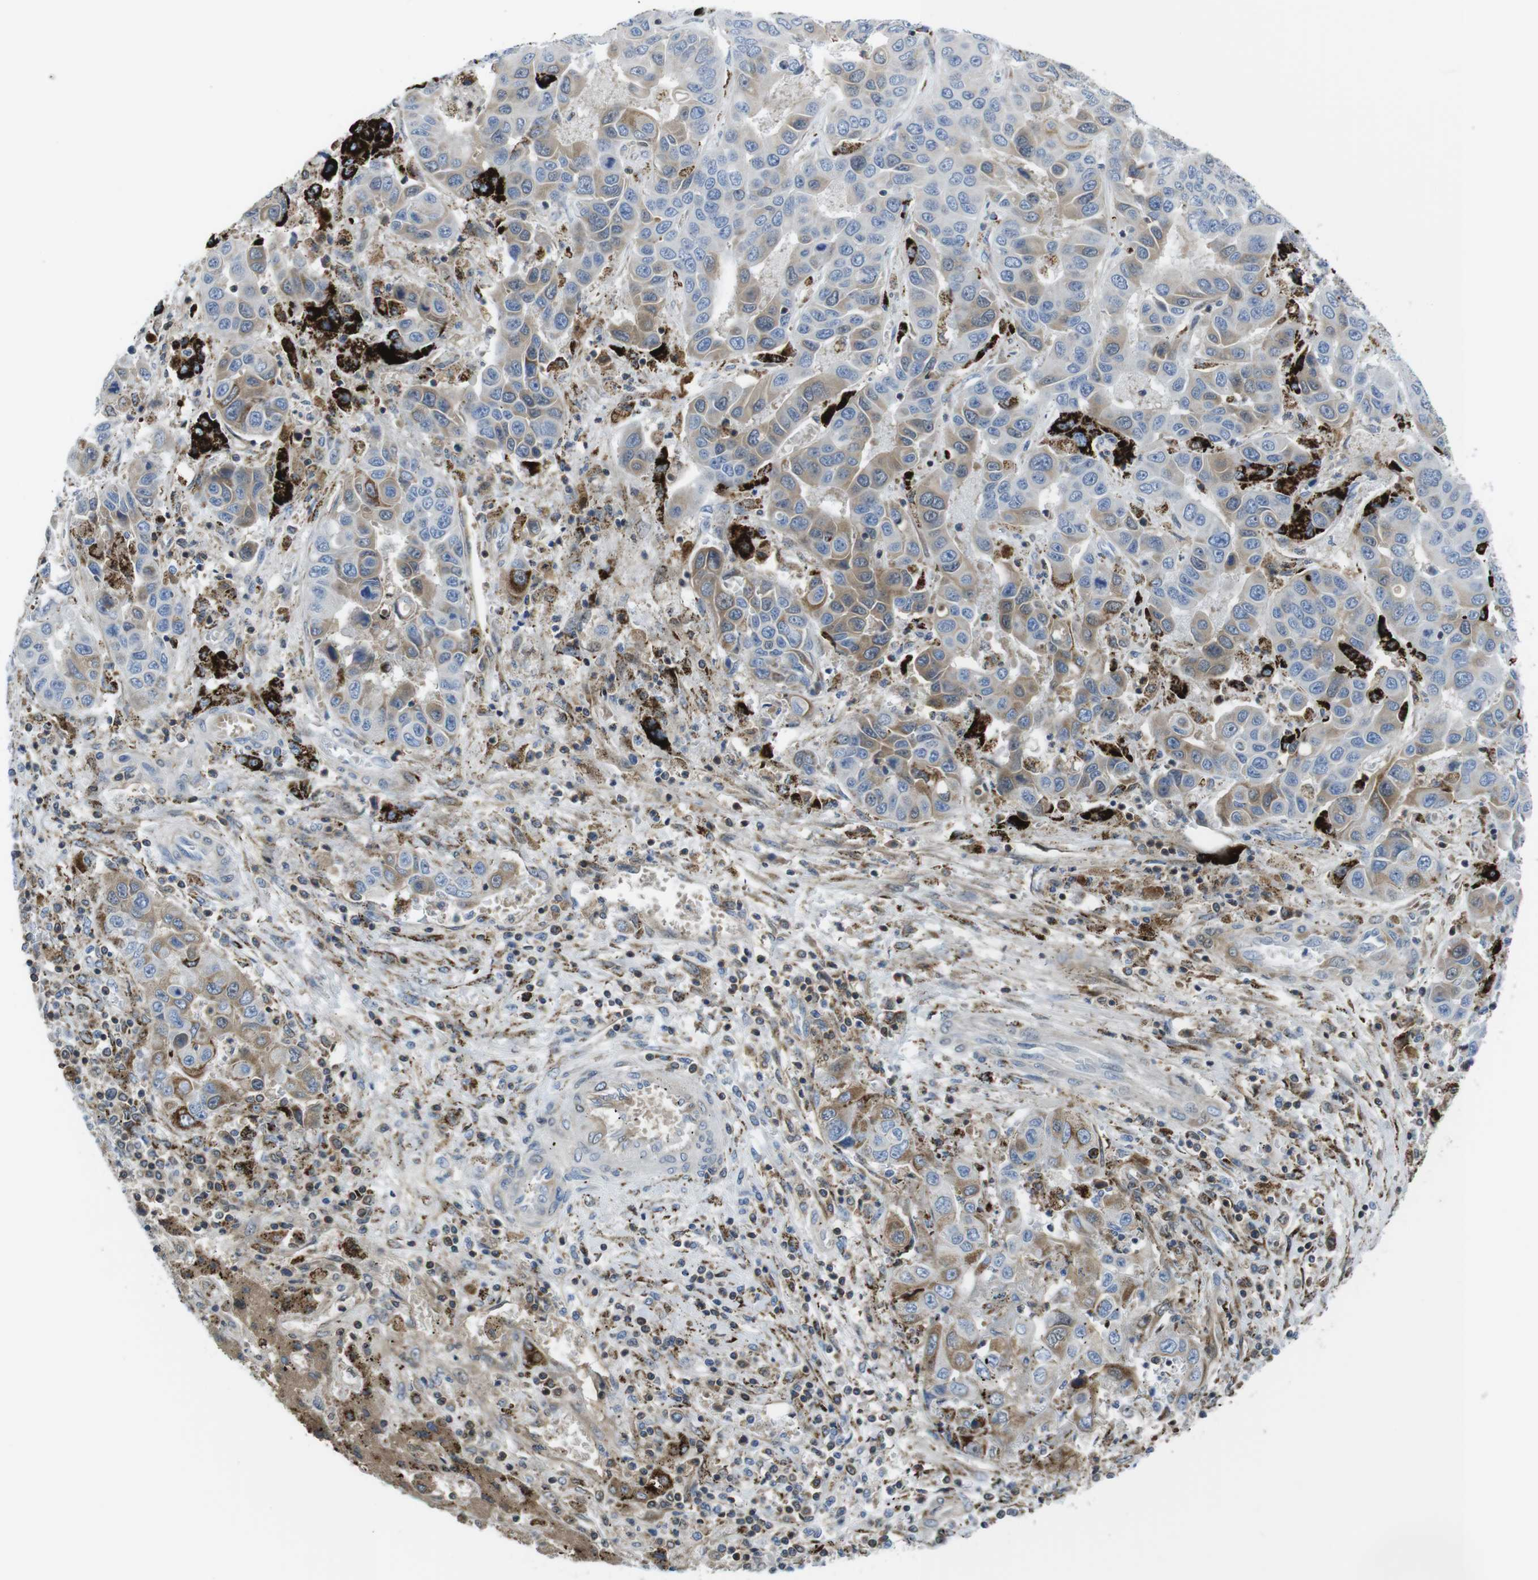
{"staining": {"intensity": "weak", "quantity": "25%-75%", "location": "cytoplasmic/membranous"}, "tissue": "liver cancer", "cell_type": "Tumor cells", "image_type": "cancer", "snomed": [{"axis": "morphology", "description": "Cholangiocarcinoma"}, {"axis": "topography", "description": "Liver"}], "caption": "Liver cancer (cholangiocarcinoma) stained for a protein reveals weak cytoplasmic/membranous positivity in tumor cells.", "gene": "KCNE3", "patient": {"sex": "female", "age": 52}}